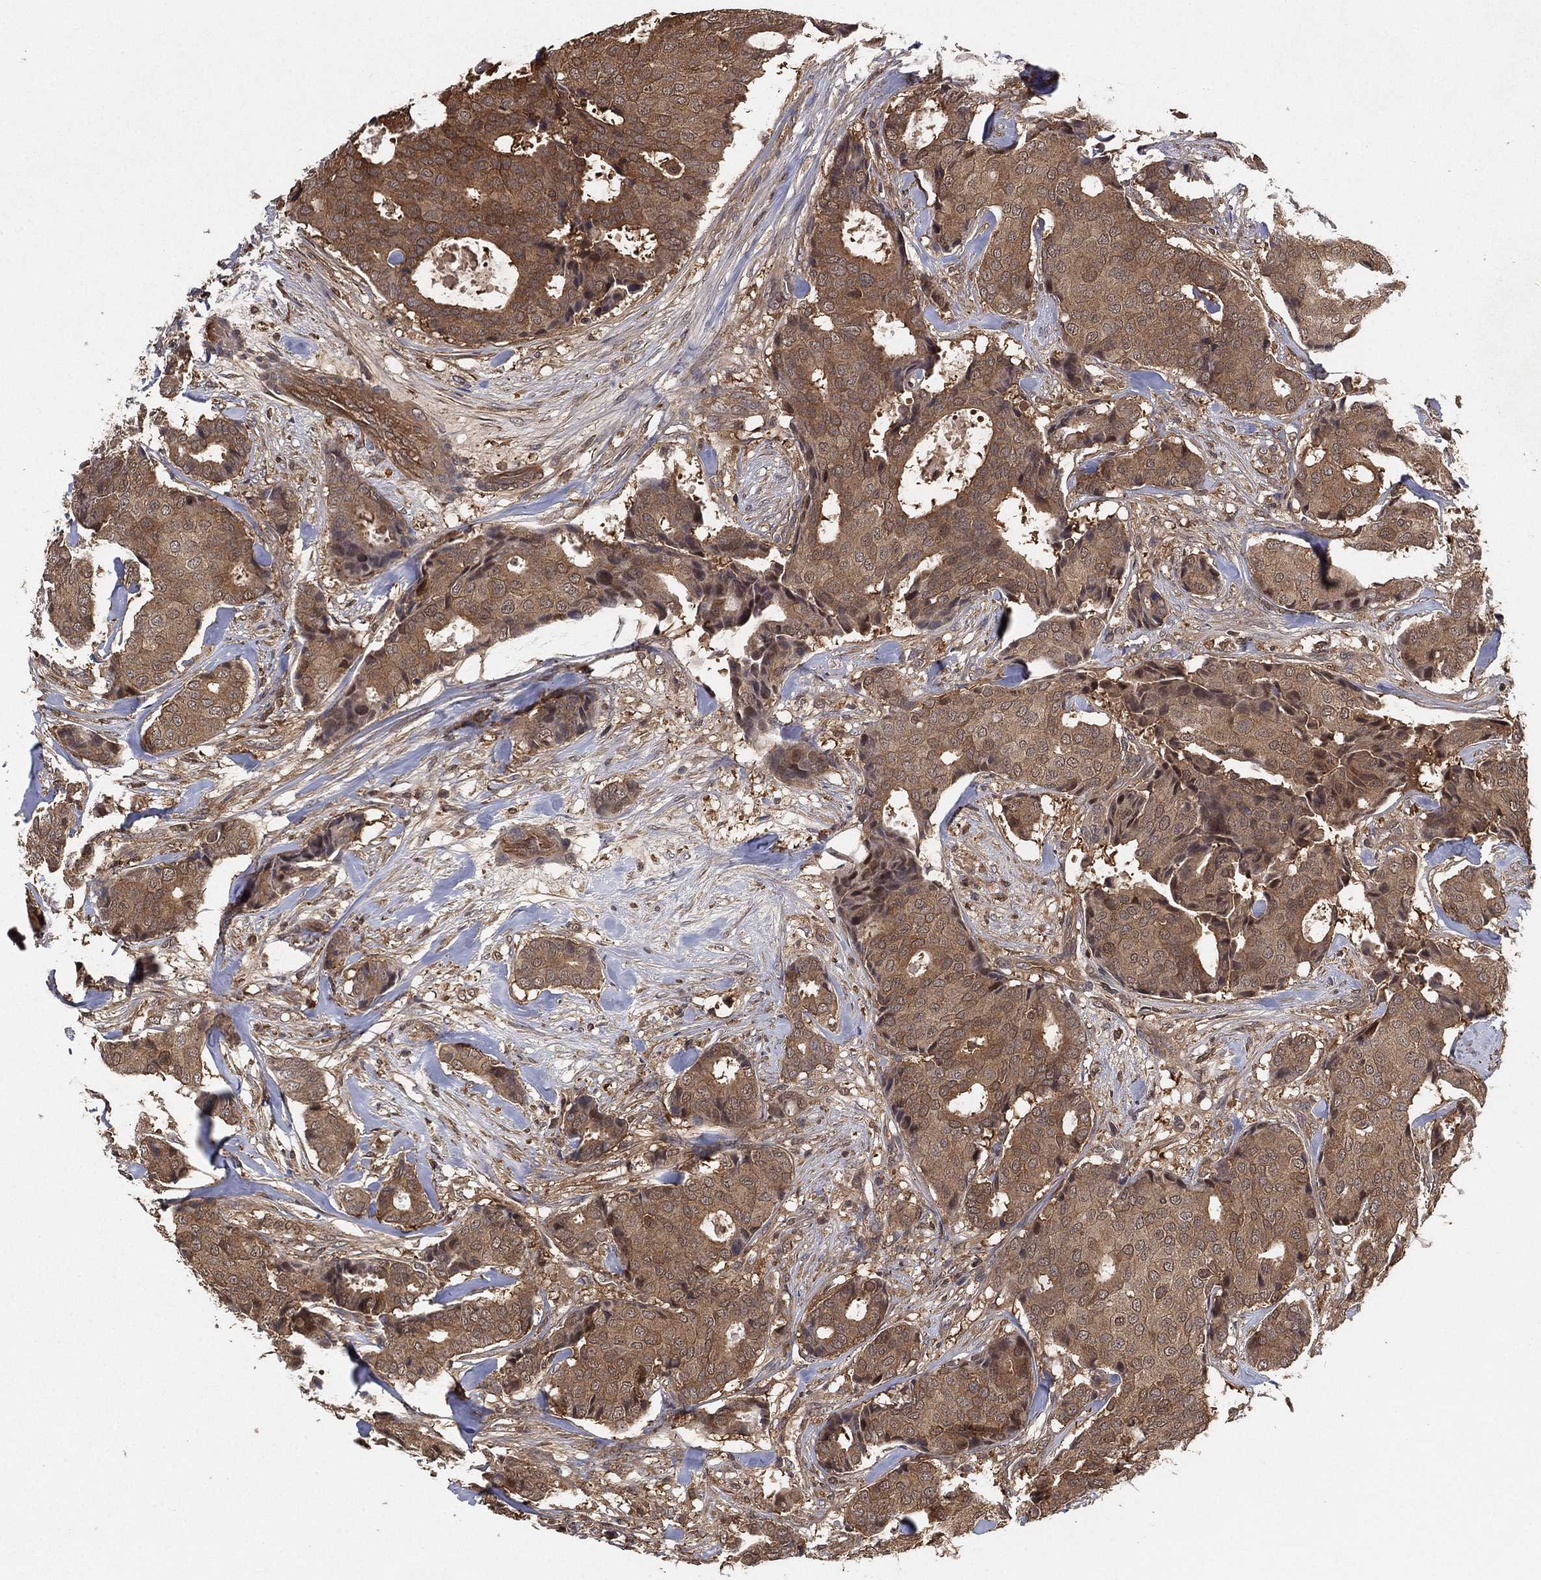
{"staining": {"intensity": "moderate", "quantity": ">75%", "location": "cytoplasmic/membranous"}, "tissue": "breast cancer", "cell_type": "Tumor cells", "image_type": "cancer", "snomed": [{"axis": "morphology", "description": "Duct carcinoma"}, {"axis": "topography", "description": "Breast"}], "caption": "An image of breast invasive ductal carcinoma stained for a protein demonstrates moderate cytoplasmic/membranous brown staining in tumor cells.", "gene": "PSMG4", "patient": {"sex": "female", "age": 75}}